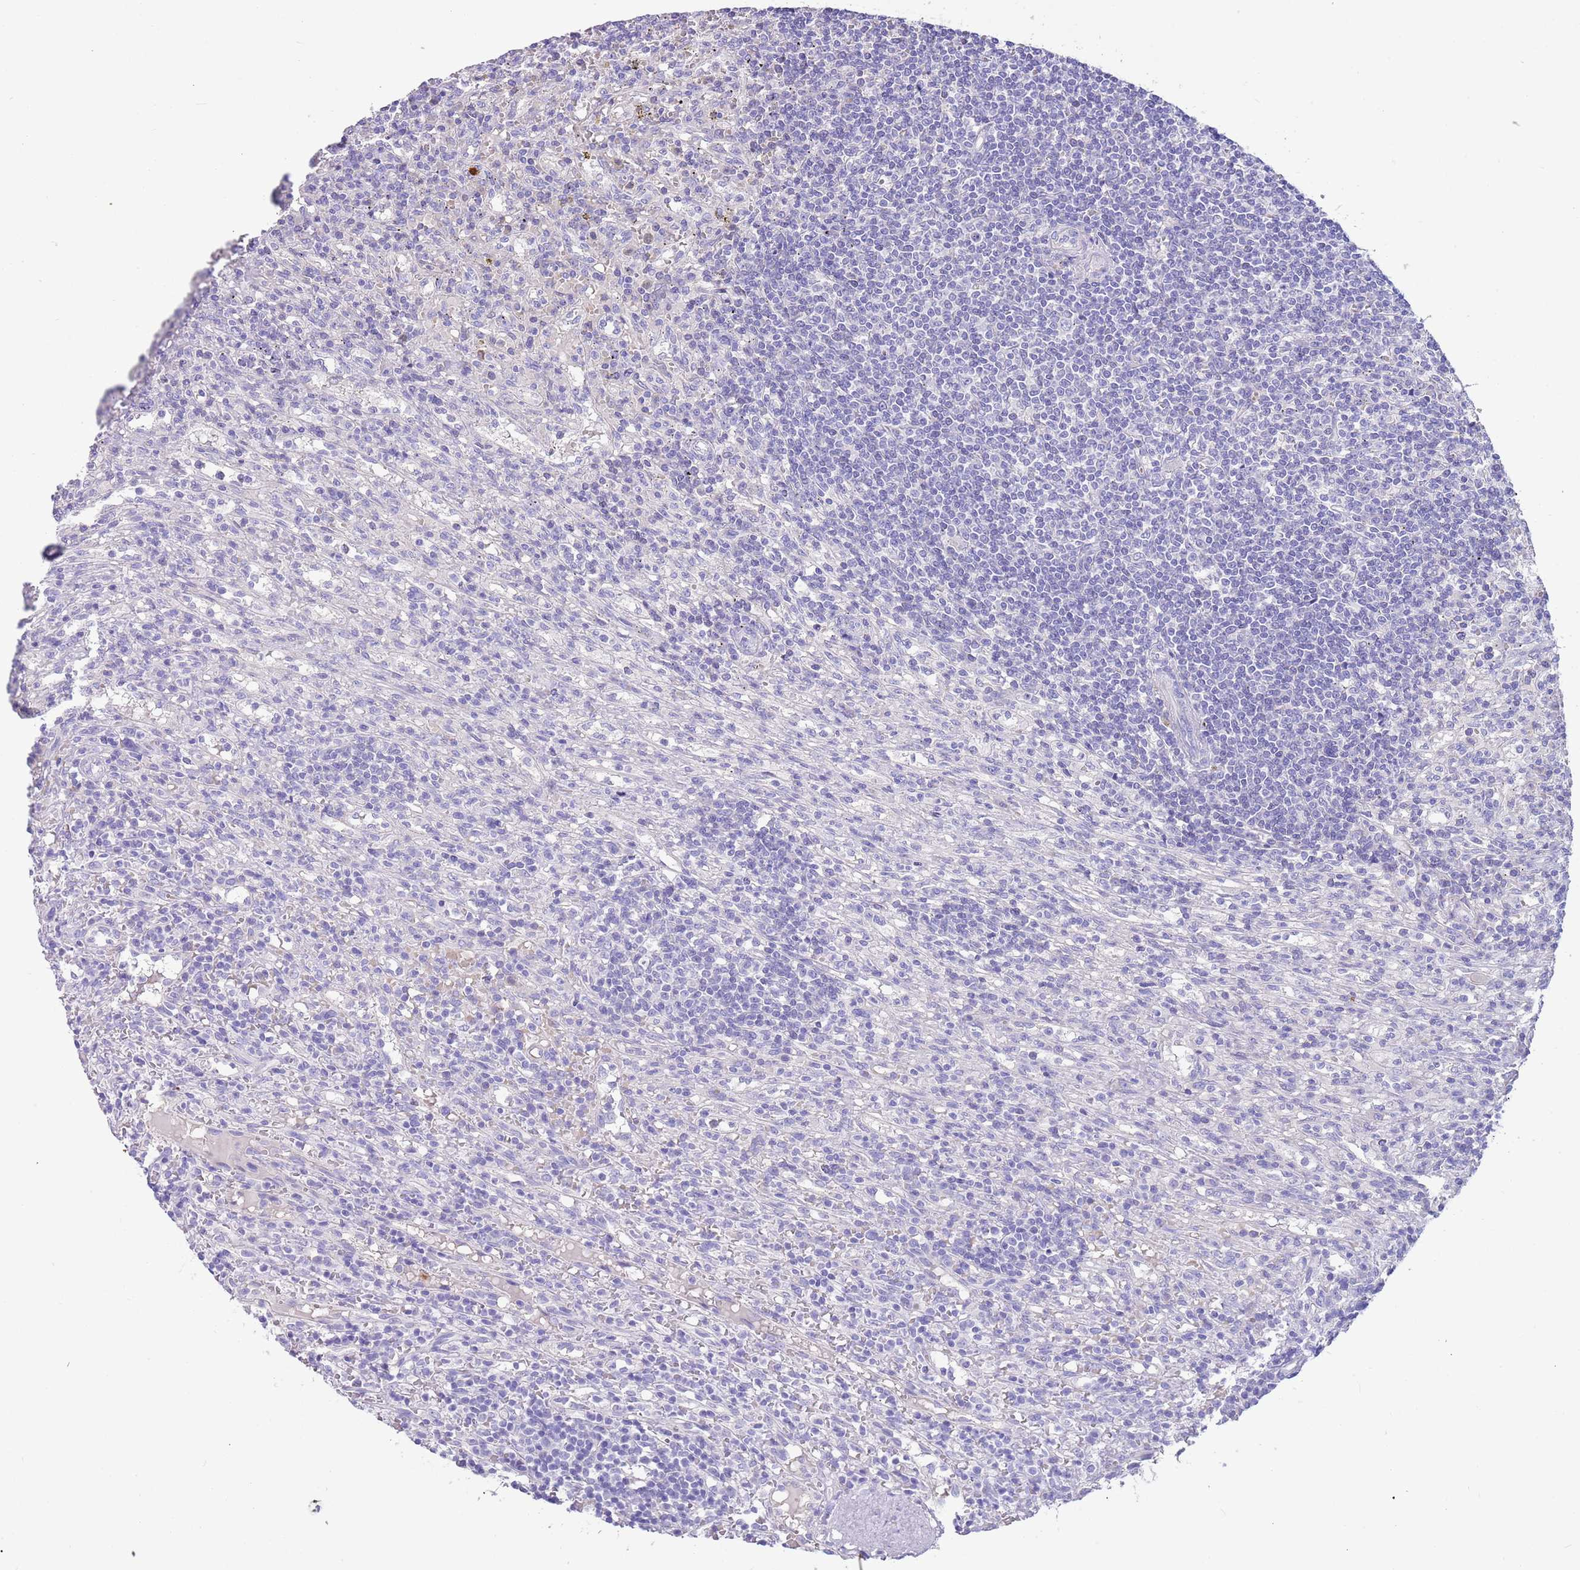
{"staining": {"intensity": "negative", "quantity": "none", "location": "none"}, "tissue": "lymphoma", "cell_type": "Tumor cells", "image_type": "cancer", "snomed": [{"axis": "morphology", "description": "Malignant lymphoma, non-Hodgkin's type, Low grade"}, {"axis": "topography", "description": "Spleen"}], "caption": "Lymphoma stained for a protein using immunohistochemistry (IHC) demonstrates no staining tumor cells.", "gene": "TRMO", "patient": {"sex": "male", "age": 76}}